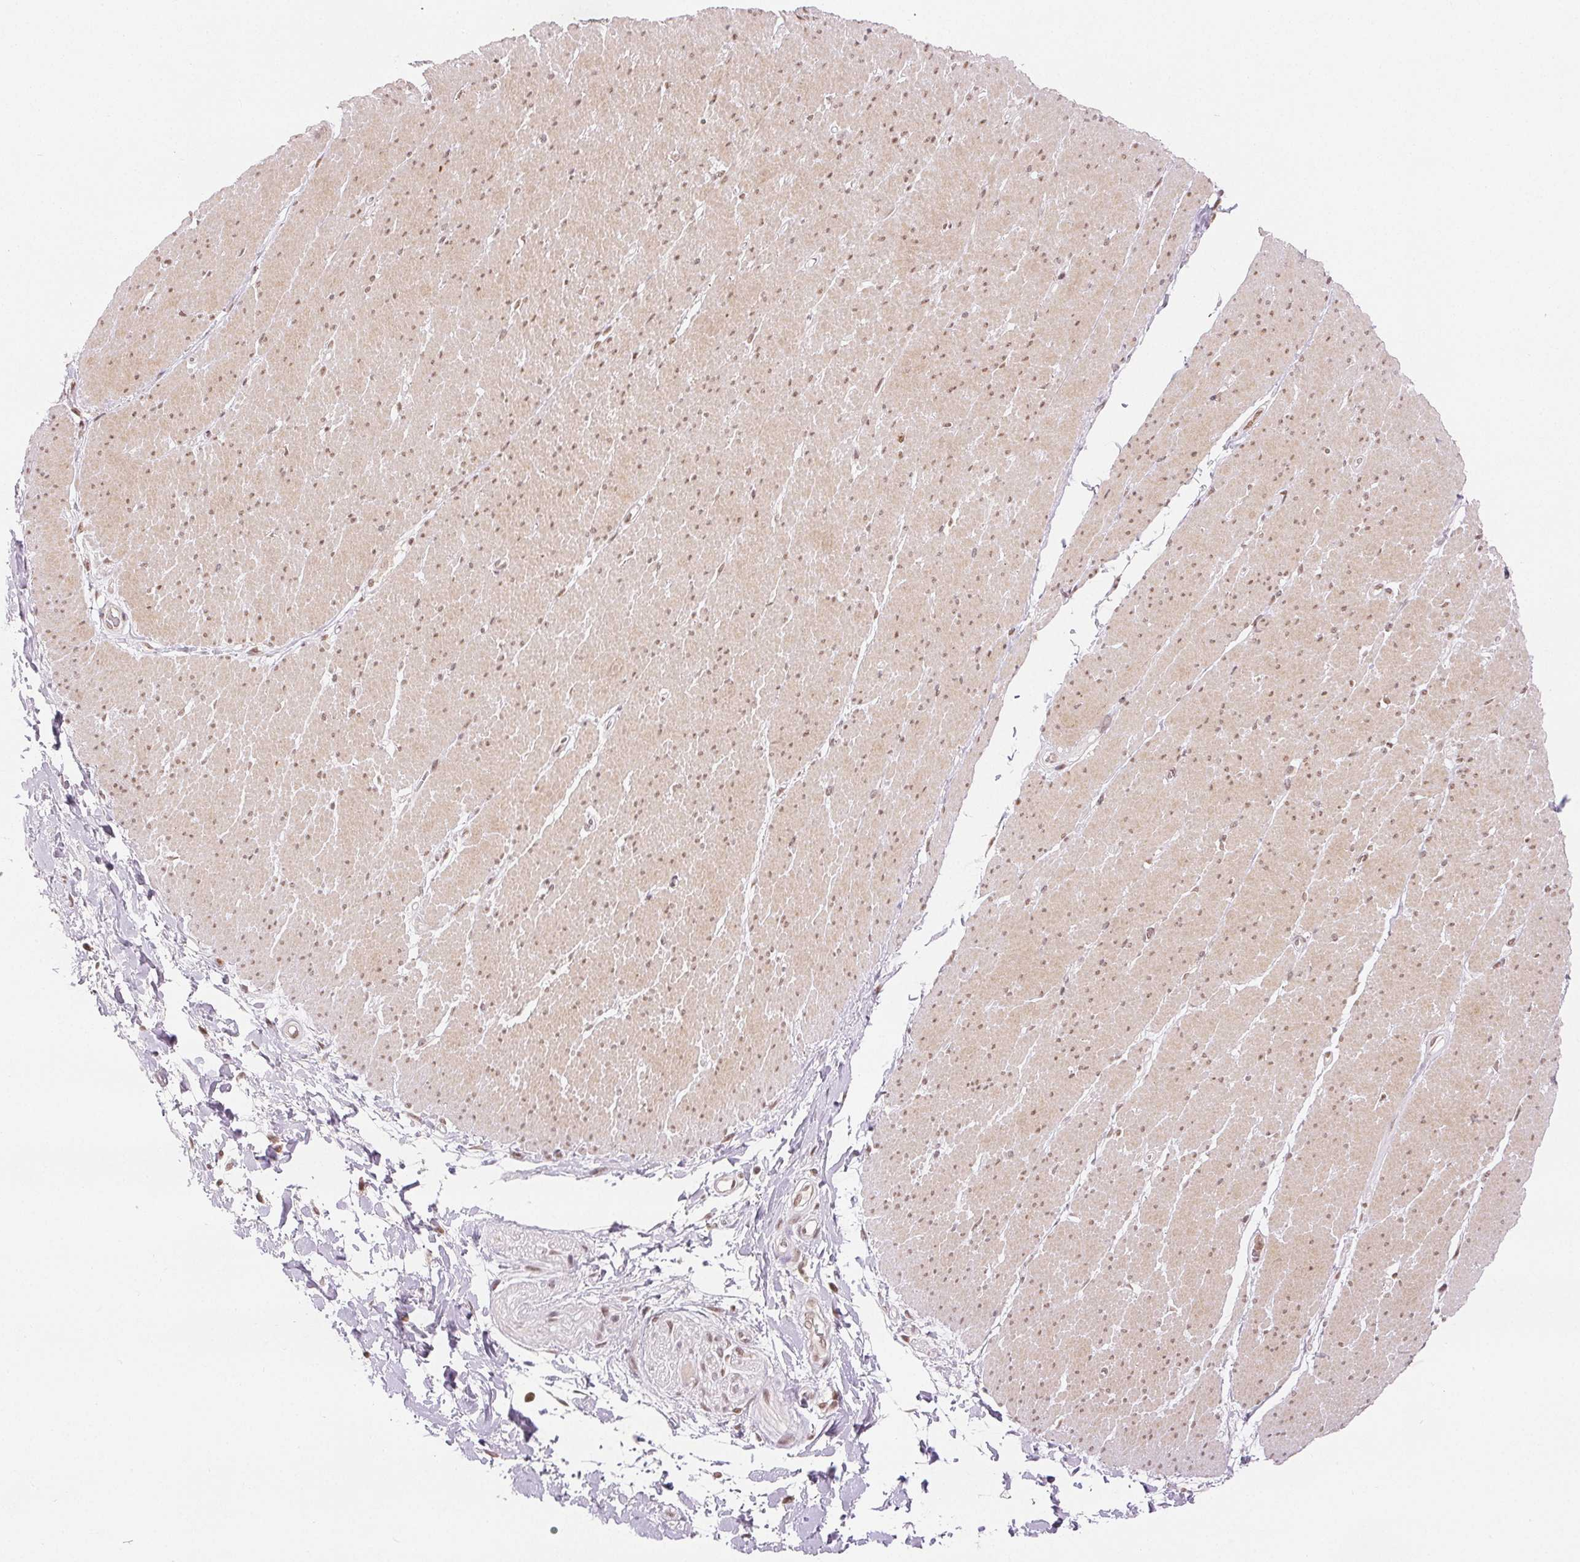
{"staining": {"intensity": "moderate", "quantity": ">75%", "location": "nuclear"}, "tissue": "smooth muscle", "cell_type": "Smooth muscle cells", "image_type": "normal", "snomed": [{"axis": "morphology", "description": "Normal tissue, NOS"}, {"axis": "topography", "description": "Smooth muscle"}, {"axis": "topography", "description": "Rectum"}], "caption": "Moderate nuclear expression is identified in about >75% of smooth muscle cells in normal smooth muscle. The protein is stained brown, and the nuclei are stained in blue (DAB IHC with brightfield microscopy, high magnification).", "gene": "DEK", "patient": {"sex": "male", "age": 53}}